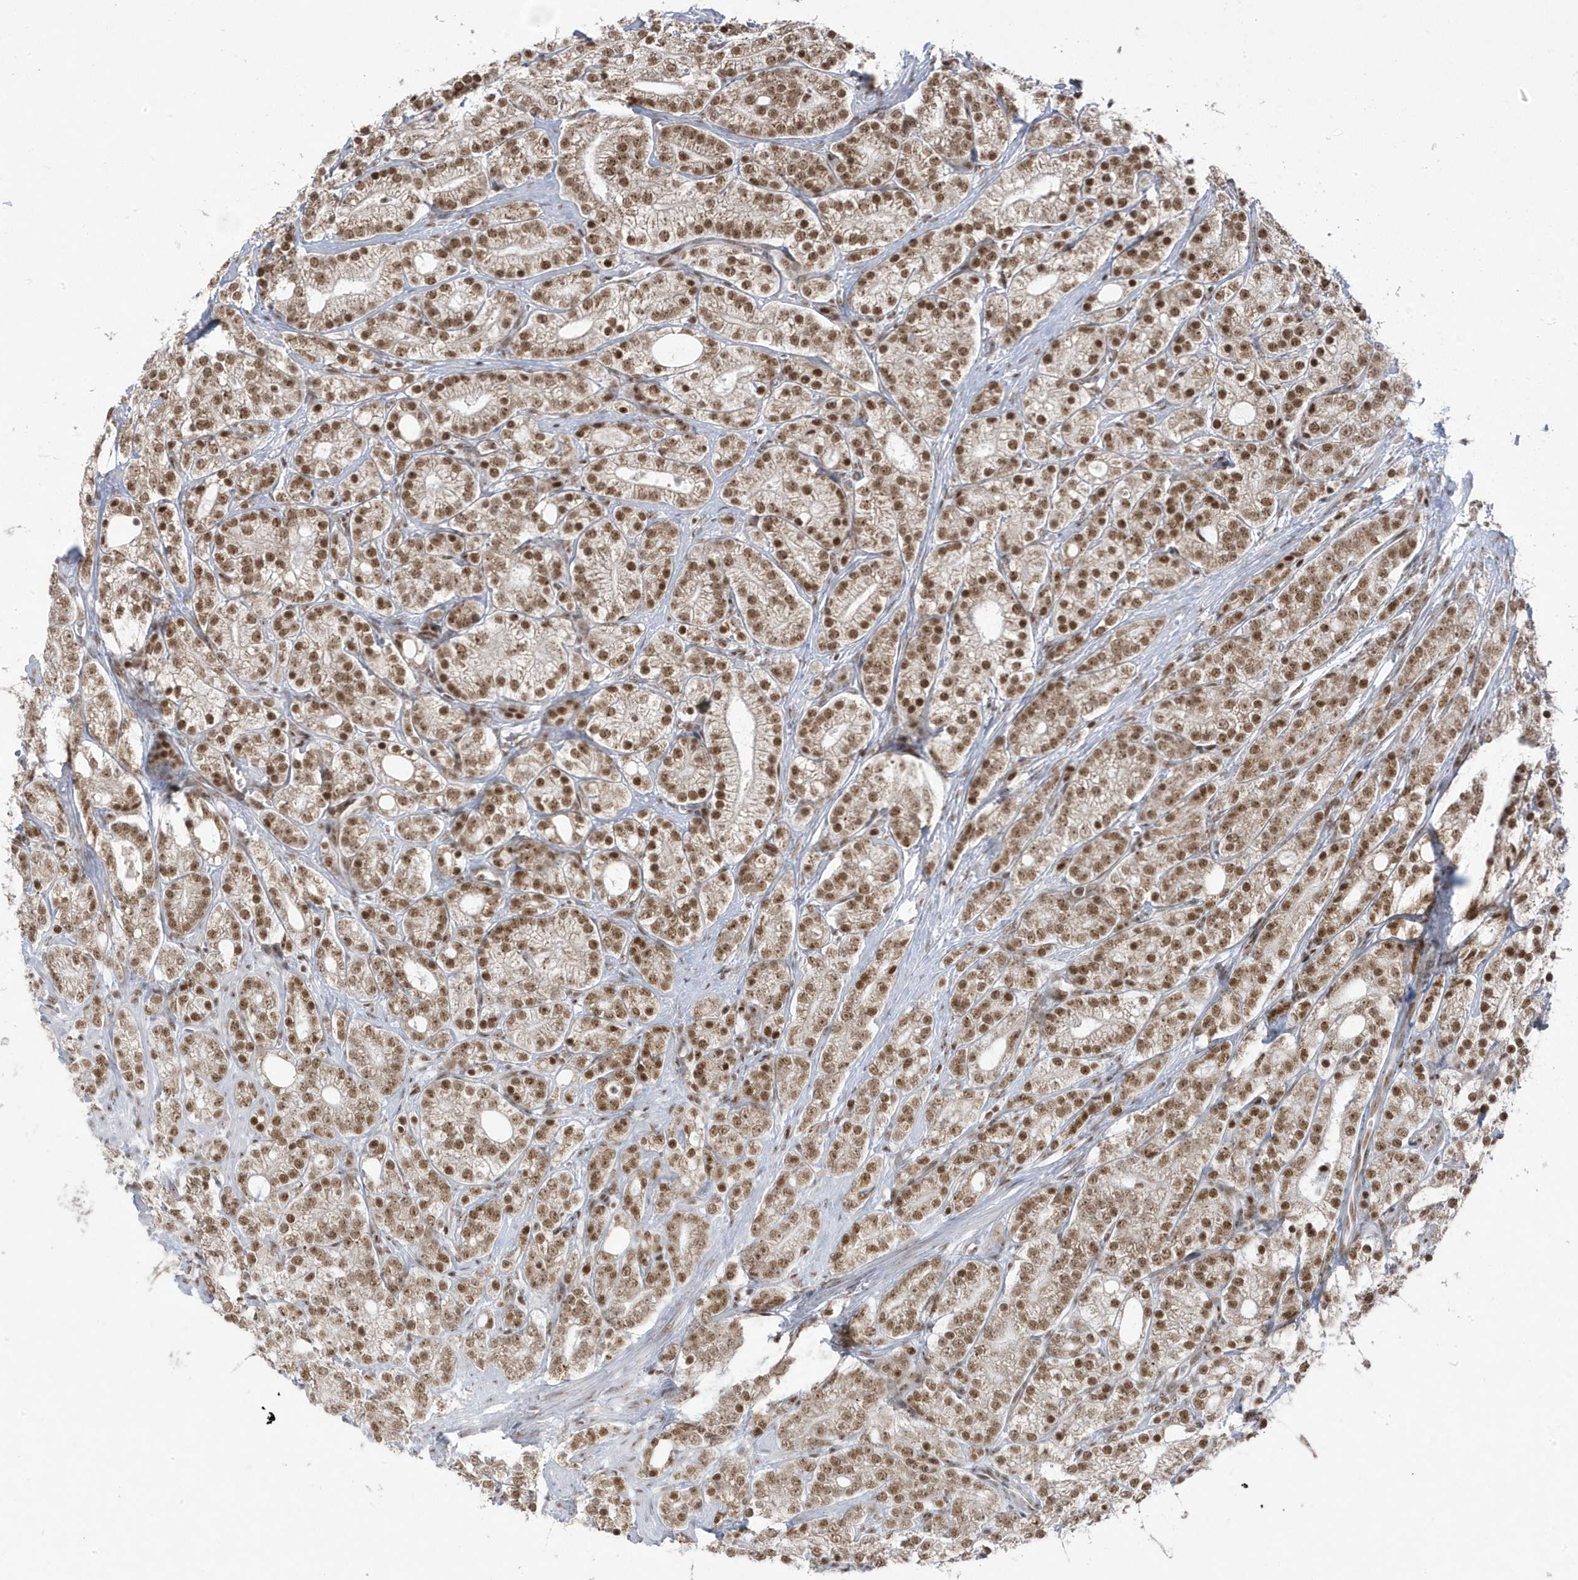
{"staining": {"intensity": "moderate", "quantity": ">75%", "location": "nuclear"}, "tissue": "prostate cancer", "cell_type": "Tumor cells", "image_type": "cancer", "snomed": [{"axis": "morphology", "description": "Adenocarcinoma, High grade"}, {"axis": "topography", "description": "Prostate"}], "caption": "IHC photomicrograph of human prostate high-grade adenocarcinoma stained for a protein (brown), which displays medium levels of moderate nuclear positivity in about >75% of tumor cells.", "gene": "MTREX", "patient": {"sex": "male", "age": 57}}